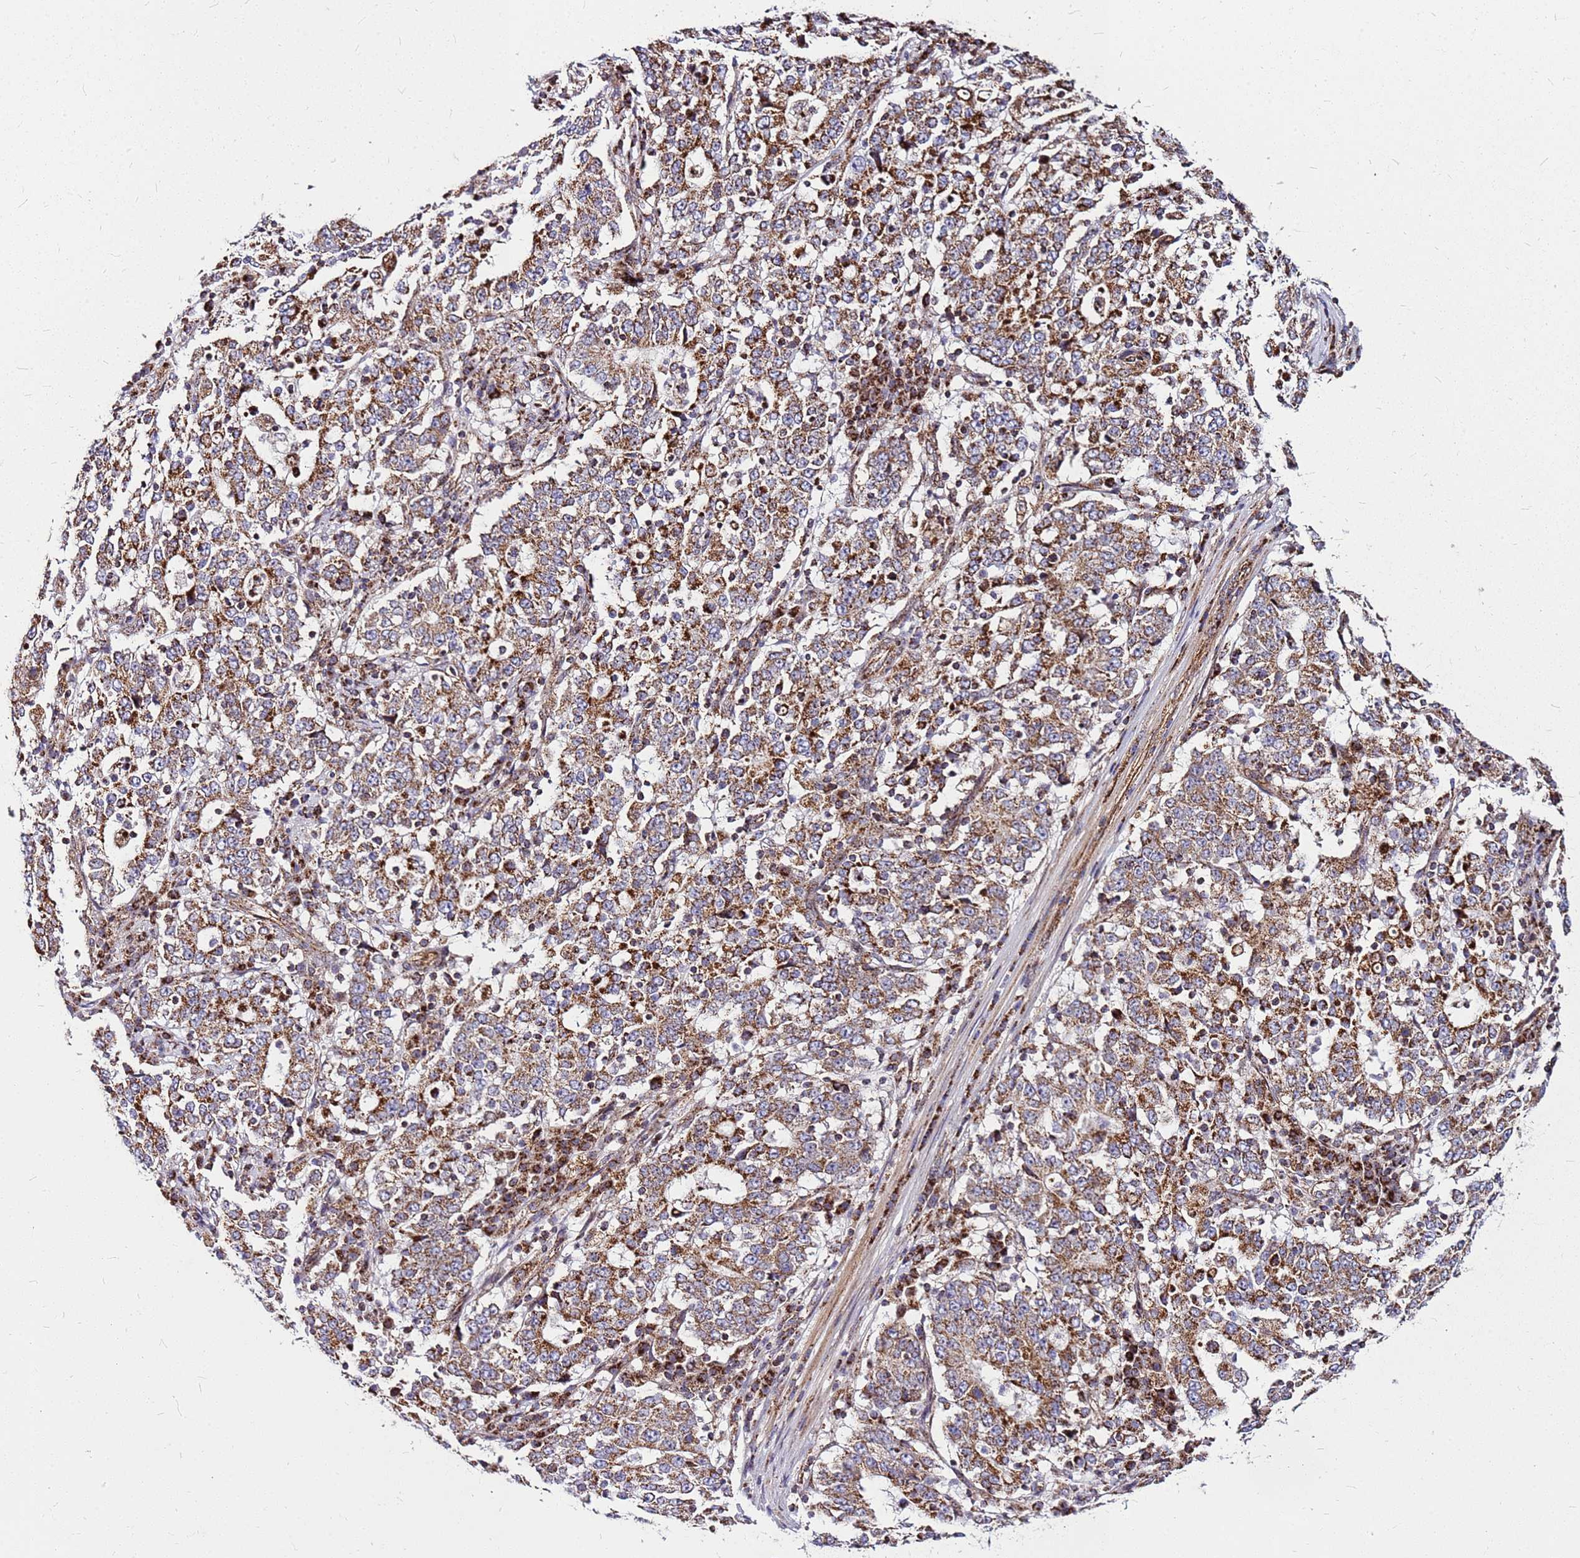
{"staining": {"intensity": "moderate", "quantity": ">75%", "location": "cytoplasmic/membranous"}, "tissue": "stomach cancer", "cell_type": "Tumor cells", "image_type": "cancer", "snomed": [{"axis": "morphology", "description": "Adenocarcinoma, NOS"}, {"axis": "topography", "description": "Stomach"}], "caption": "Stomach cancer (adenocarcinoma) was stained to show a protein in brown. There is medium levels of moderate cytoplasmic/membranous staining in approximately >75% of tumor cells.", "gene": "OR51T1", "patient": {"sex": "male", "age": 59}}